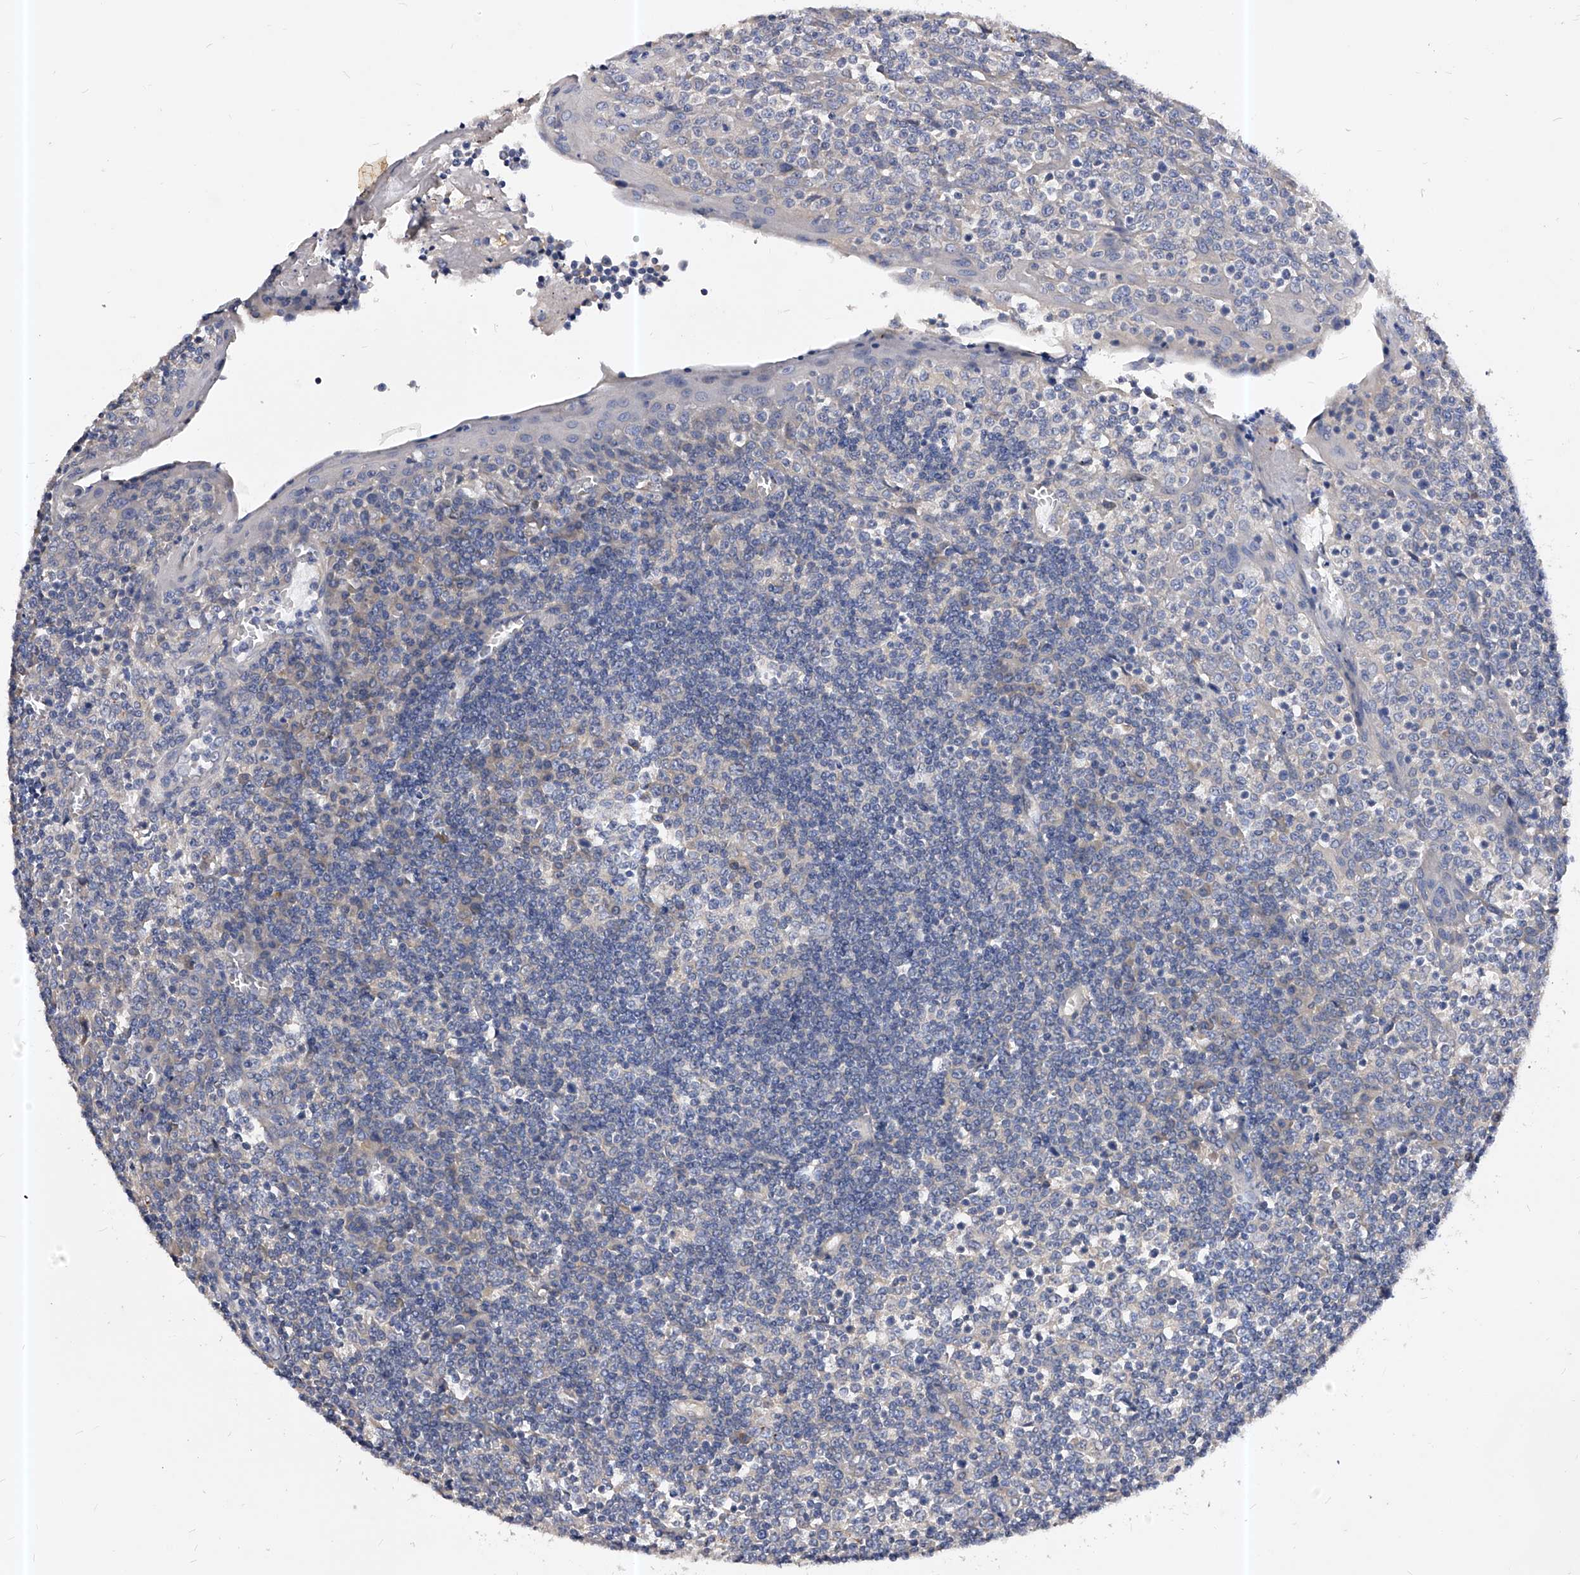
{"staining": {"intensity": "negative", "quantity": "none", "location": "none"}, "tissue": "tonsil", "cell_type": "Germinal center cells", "image_type": "normal", "snomed": [{"axis": "morphology", "description": "Normal tissue, NOS"}, {"axis": "topography", "description": "Tonsil"}], "caption": "Histopathology image shows no significant protein positivity in germinal center cells of benign tonsil. (Stains: DAB (3,3'-diaminobenzidine) immunohistochemistry (IHC) with hematoxylin counter stain, Microscopy: brightfield microscopy at high magnification).", "gene": "PPP5C", "patient": {"sex": "female", "age": 19}}